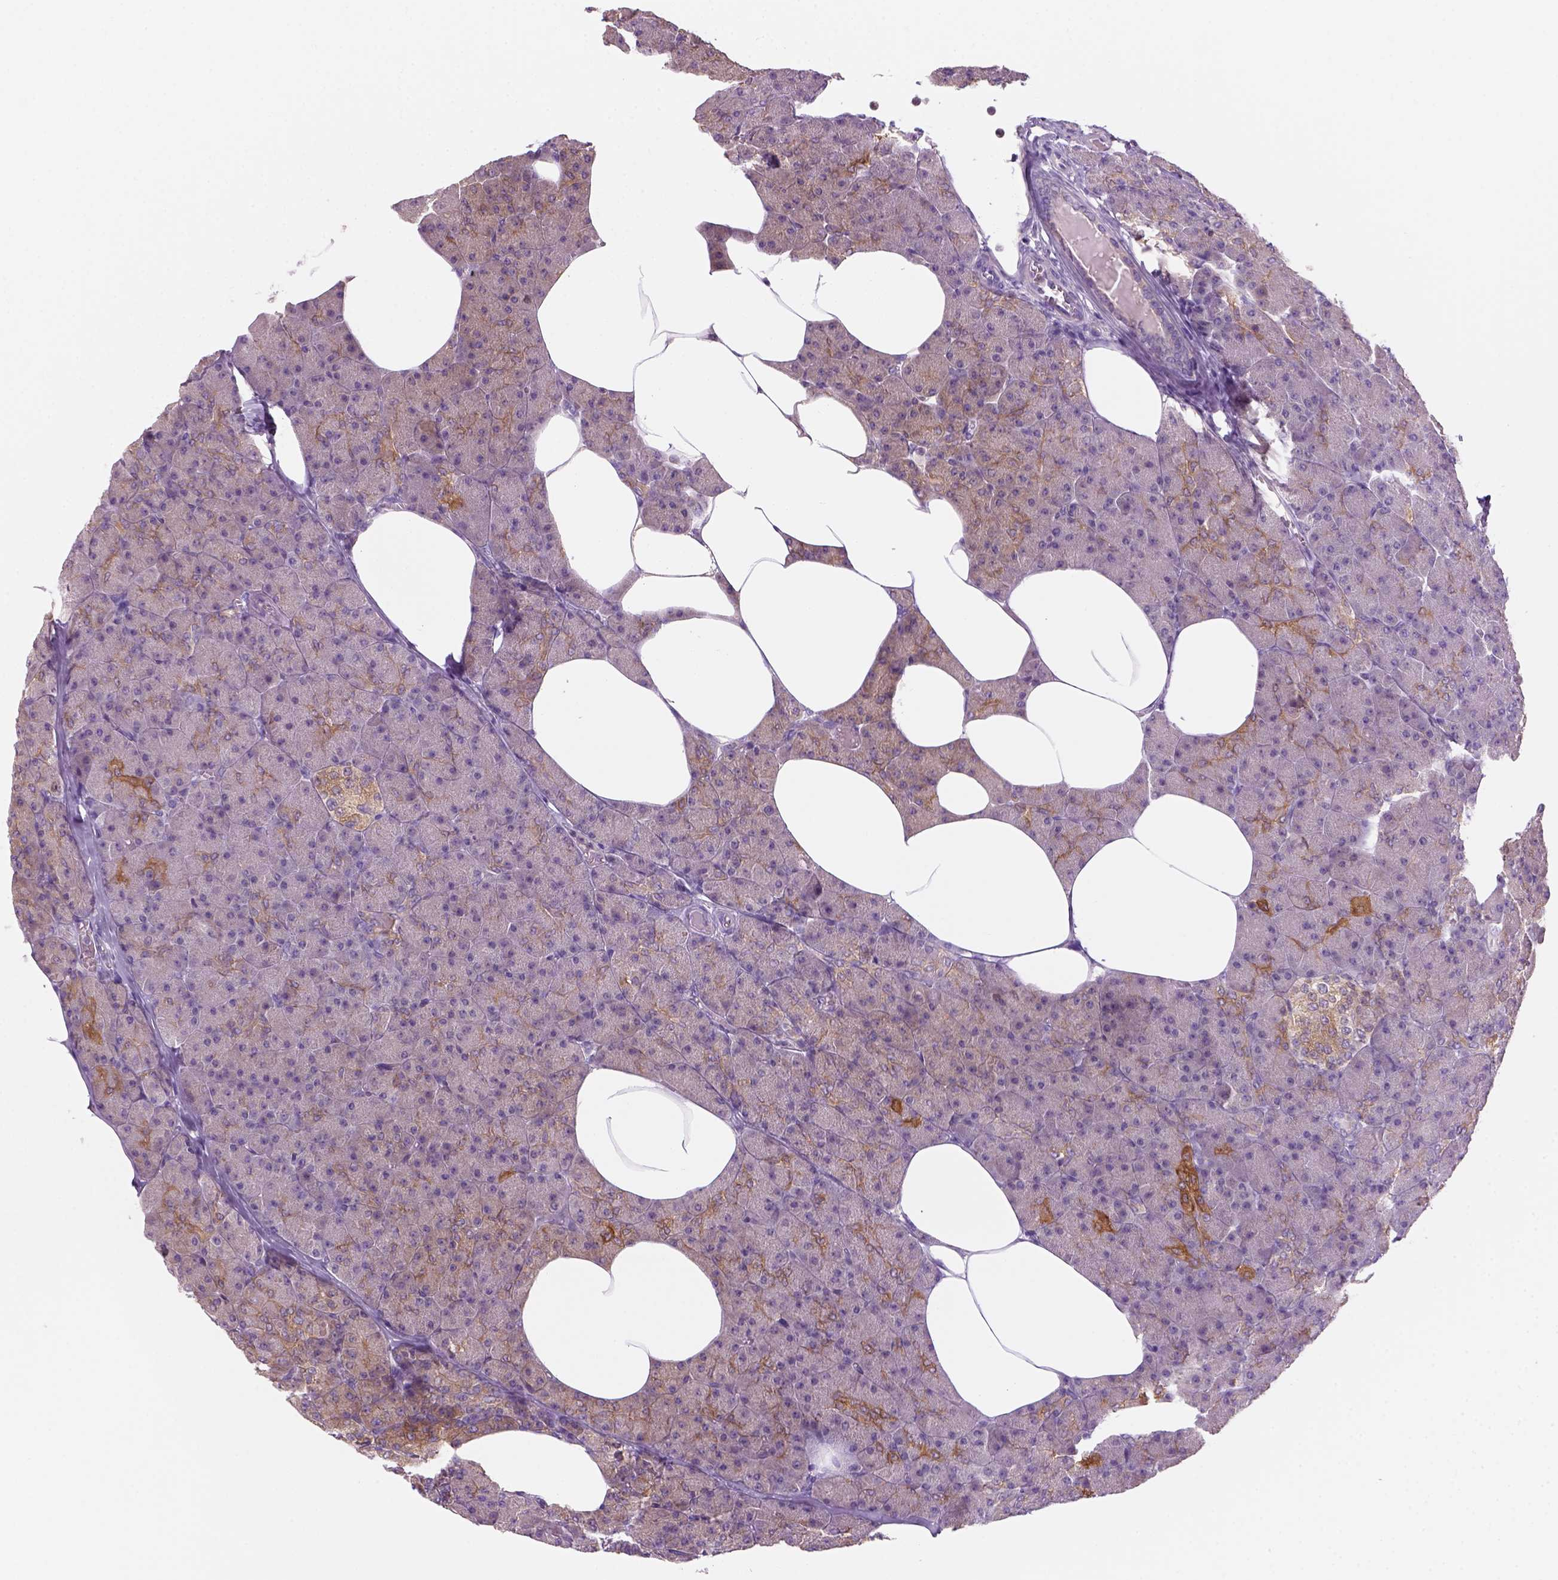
{"staining": {"intensity": "strong", "quantity": "<25%", "location": "cytoplasmic/membranous"}, "tissue": "pancreas", "cell_type": "Exocrine glandular cells", "image_type": "normal", "snomed": [{"axis": "morphology", "description": "Normal tissue, NOS"}, {"axis": "topography", "description": "Pancreas"}], "caption": "Protein expression analysis of benign pancreas reveals strong cytoplasmic/membranous expression in about <25% of exocrine glandular cells. (Brightfield microscopy of DAB IHC at high magnification).", "gene": "GOT1", "patient": {"sex": "female", "age": 45}}